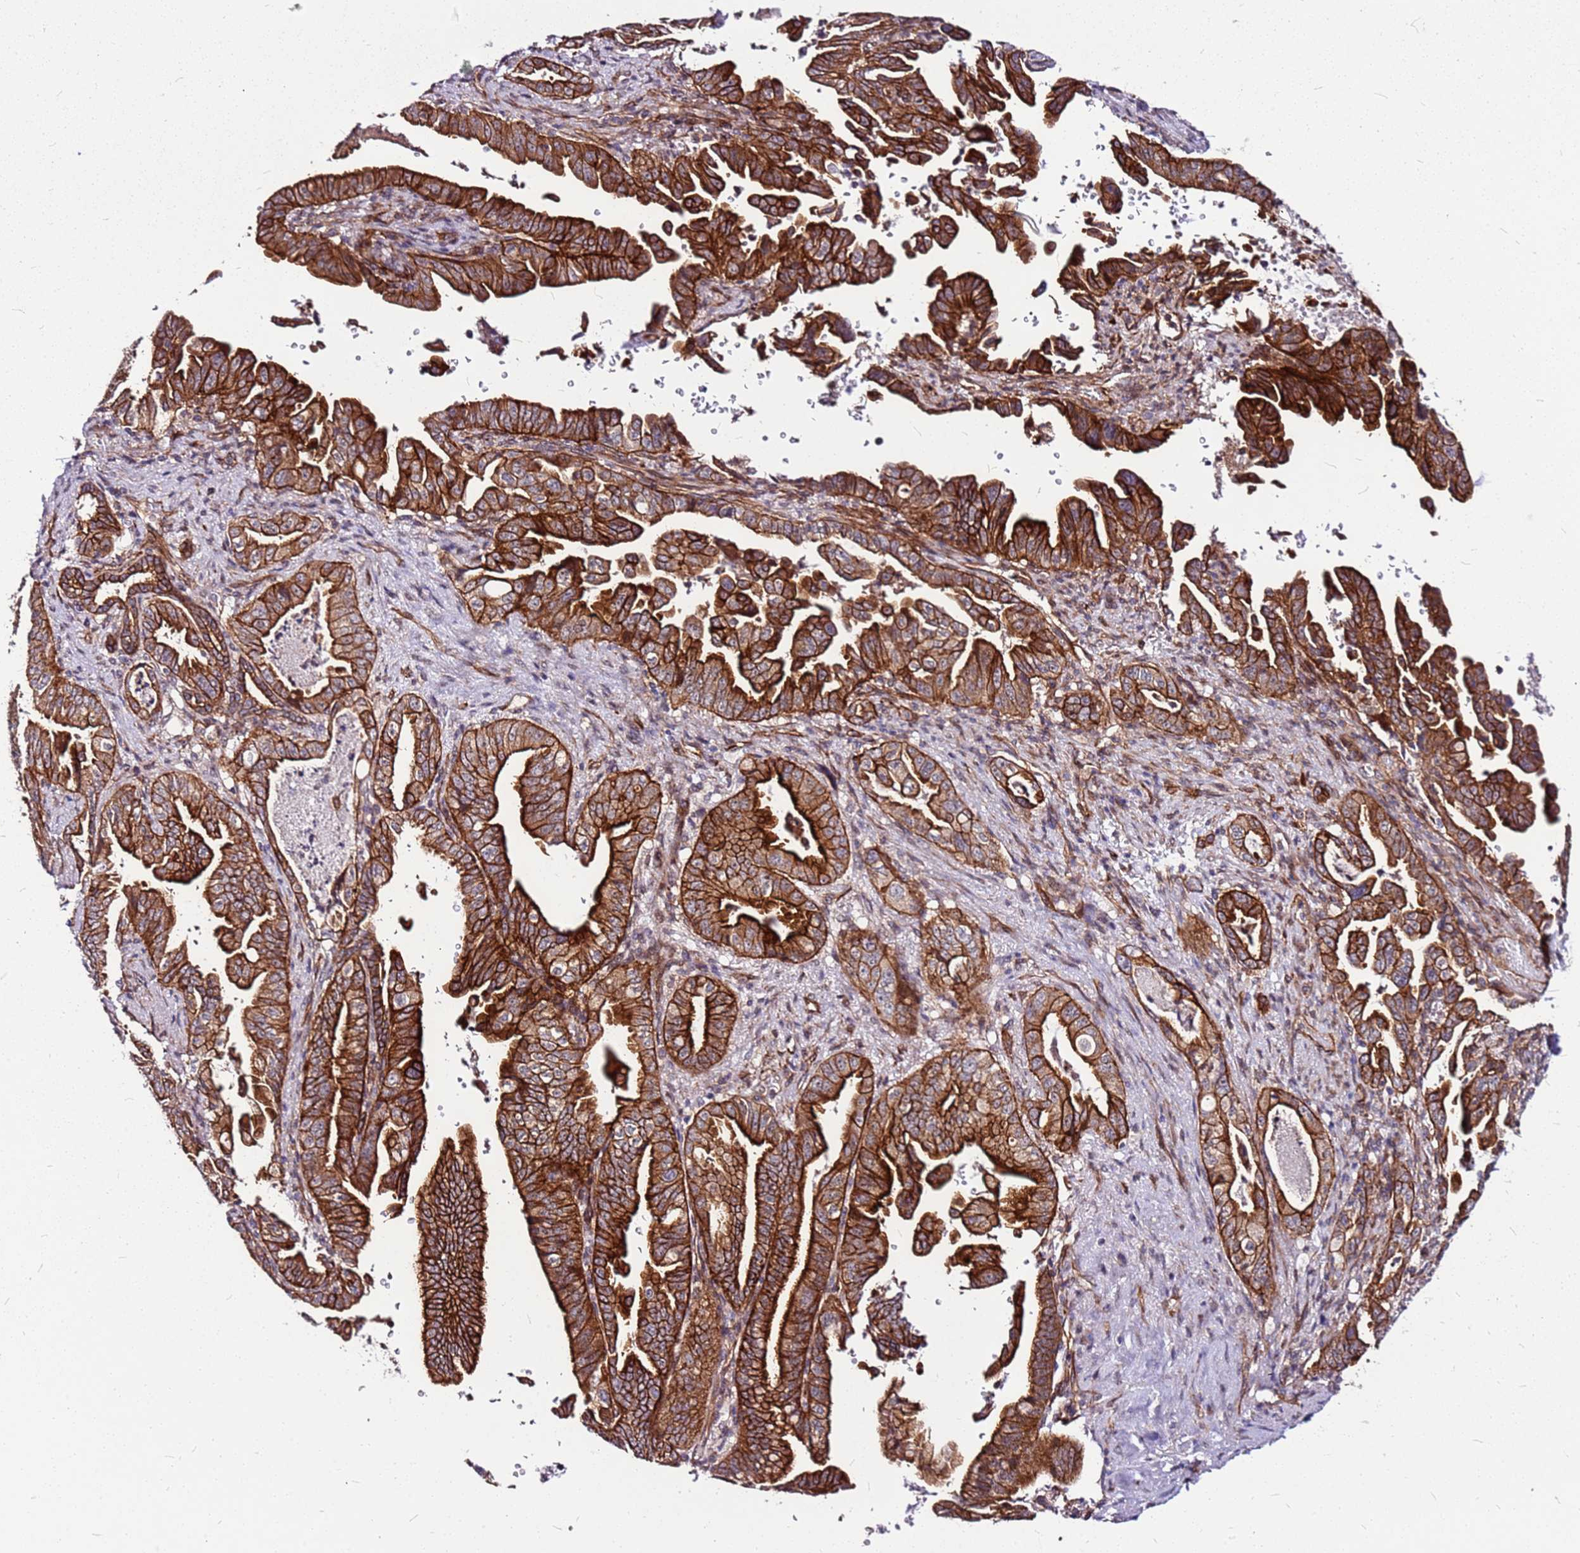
{"staining": {"intensity": "strong", "quantity": ">75%", "location": "cytoplasmic/membranous"}, "tissue": "pancreatic cancer", "cell_type": "Tumor cells", "image_type": "cancer", "snomed": [{"axis": "morphology", "description": "Adenocarcinoma, NOS"}, {"axis": "topography", "description": "Pancreas"}], "caption": "Protein analysis of pancreatic cancer (adenocarcinoma) tissue exhibits strong cytoplasmic/membranous positivity in about >75% of tumor cells.", "gene": "TOPAZ1", "patient": {"sex": "male", "age": 70}}